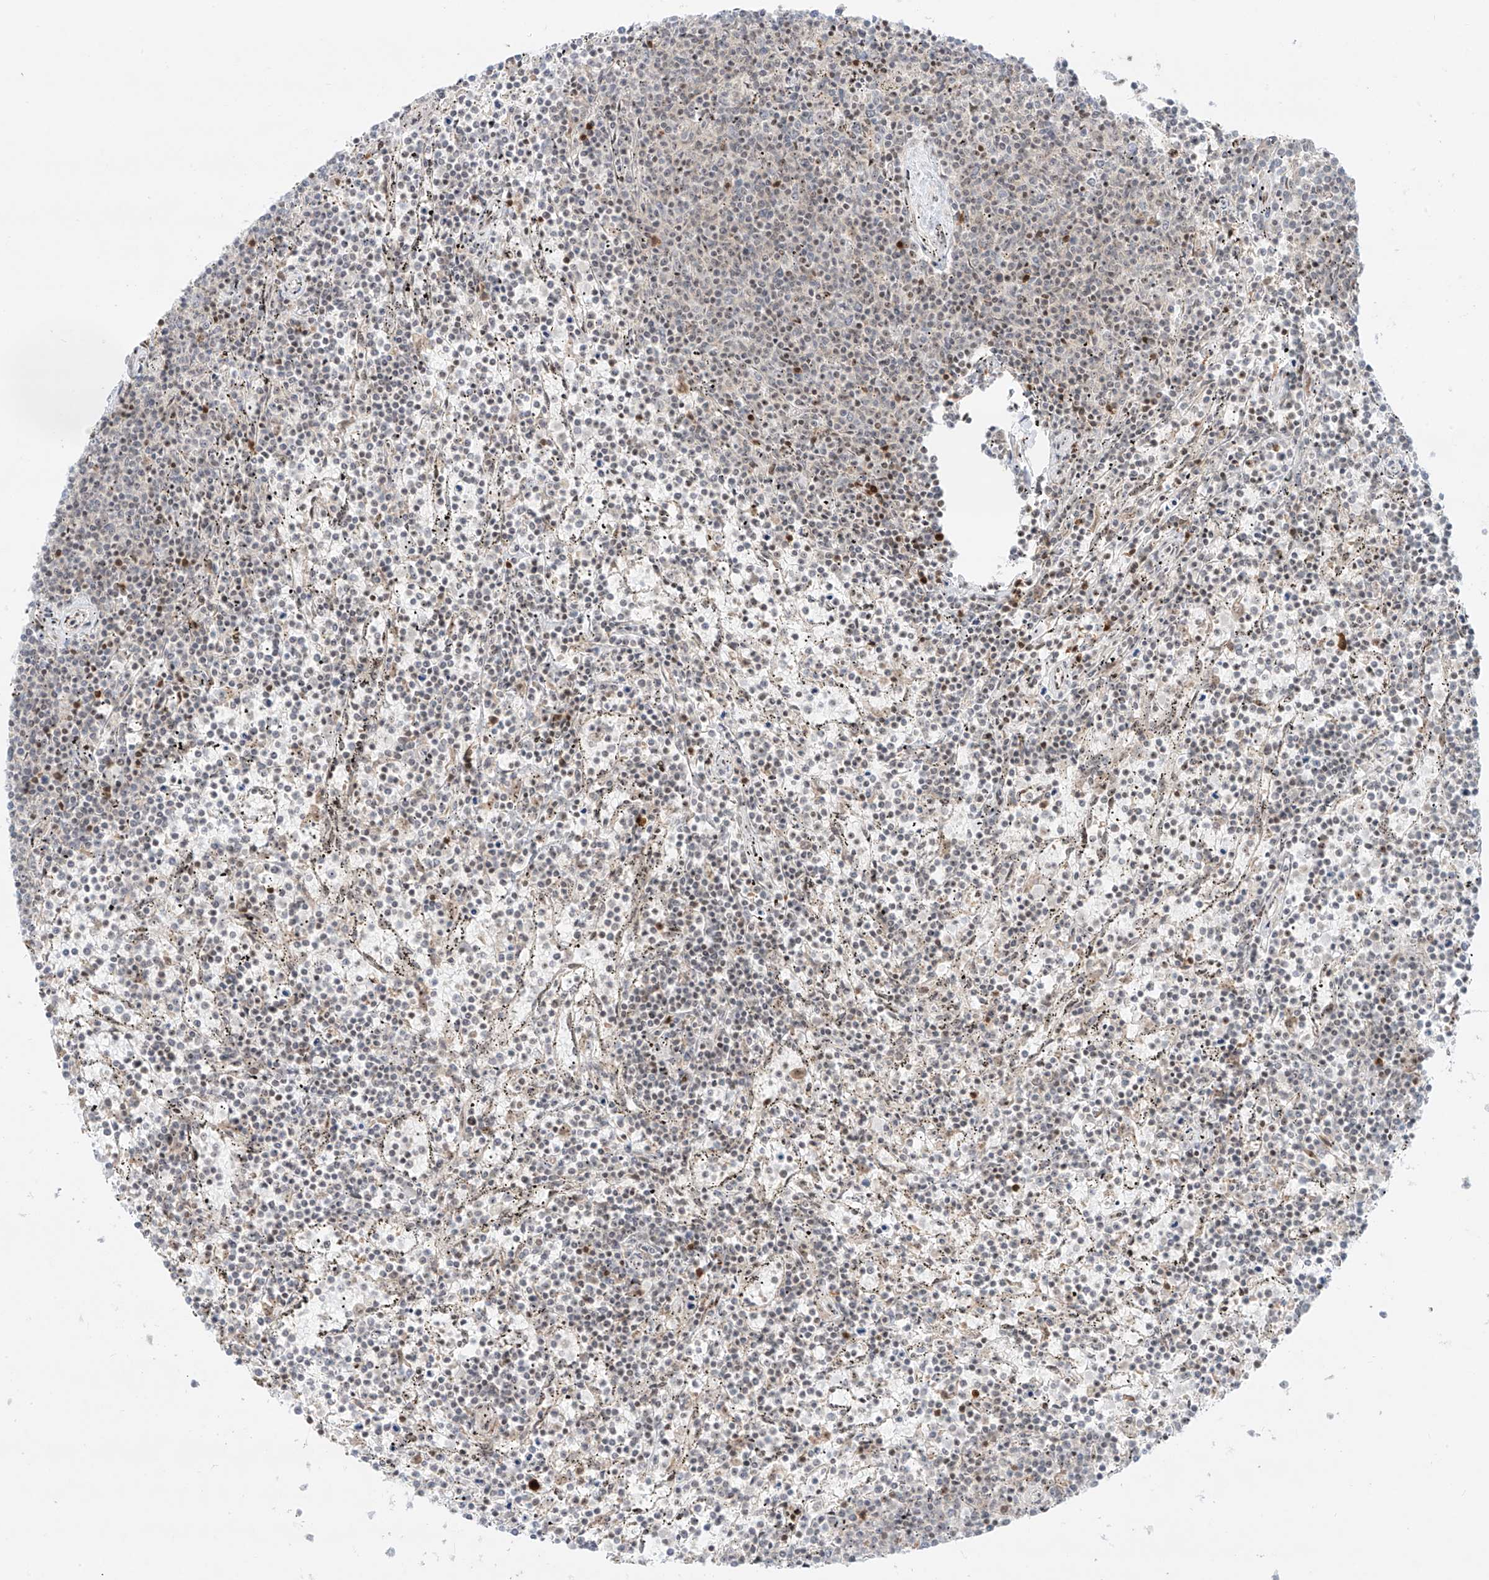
{"staining": {"intensity": "negative", "quantity": "none", "location": "none"}, "tissue": "lymphoma", "cell_type": "Tumor cells", "image_type": "cancer", "snomed": [{"axis": "morphology", "description": "Malignant lymphoma, non-Hodgkin's type, Low grade"}, {"axis": "topography", "description": "Spleen"}], "caption": "This is an IHC photomicrograph of human low-grade malignant lymphoma, non-Hodgkin's type. There is no positivity in tumor cells.", "gene": "ZNF512", "patient": {"sex": "female", "age": 50}}